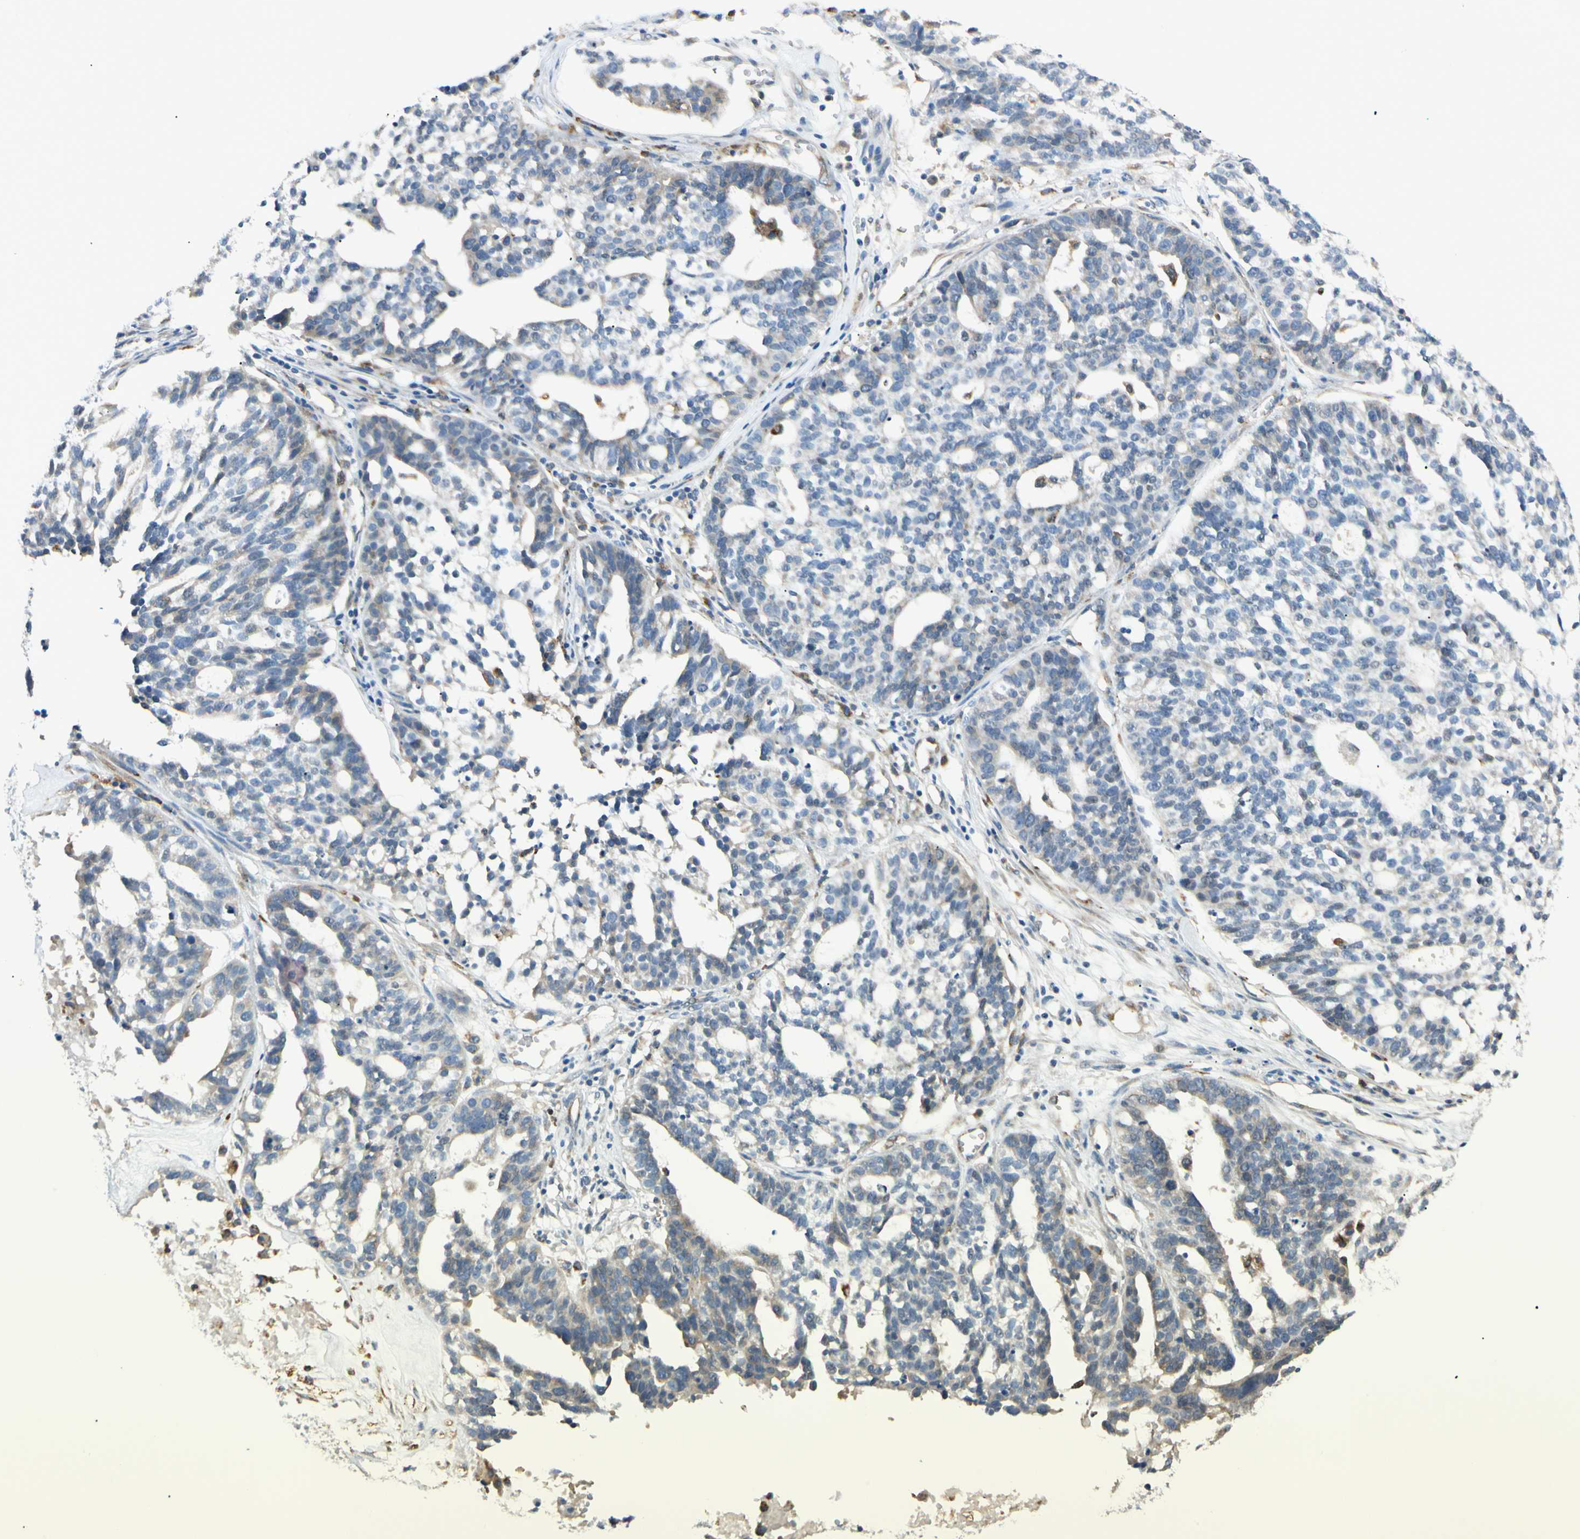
{"staining": {"intensity": "negative", "quantity": "none", "location": "none"}, "tissue": "ovarian cancer", "cell_type": "Tumor cells", "image_type": "cancer", "snomed": [{"axis": "morphology", "description": "Cystadenocarcinoma, serous, NOS"}, {"axis": "topography", "description": "Ovary"}], "caption": "The IHC histopathology image has no significant staining in tumor cells of ovarian cancer (serous cystadenocarcinoma) tissue. Nuclei are stained in blue.", "gene": "LPCAT2", "patient": {"sex": "female", "age": 59}}